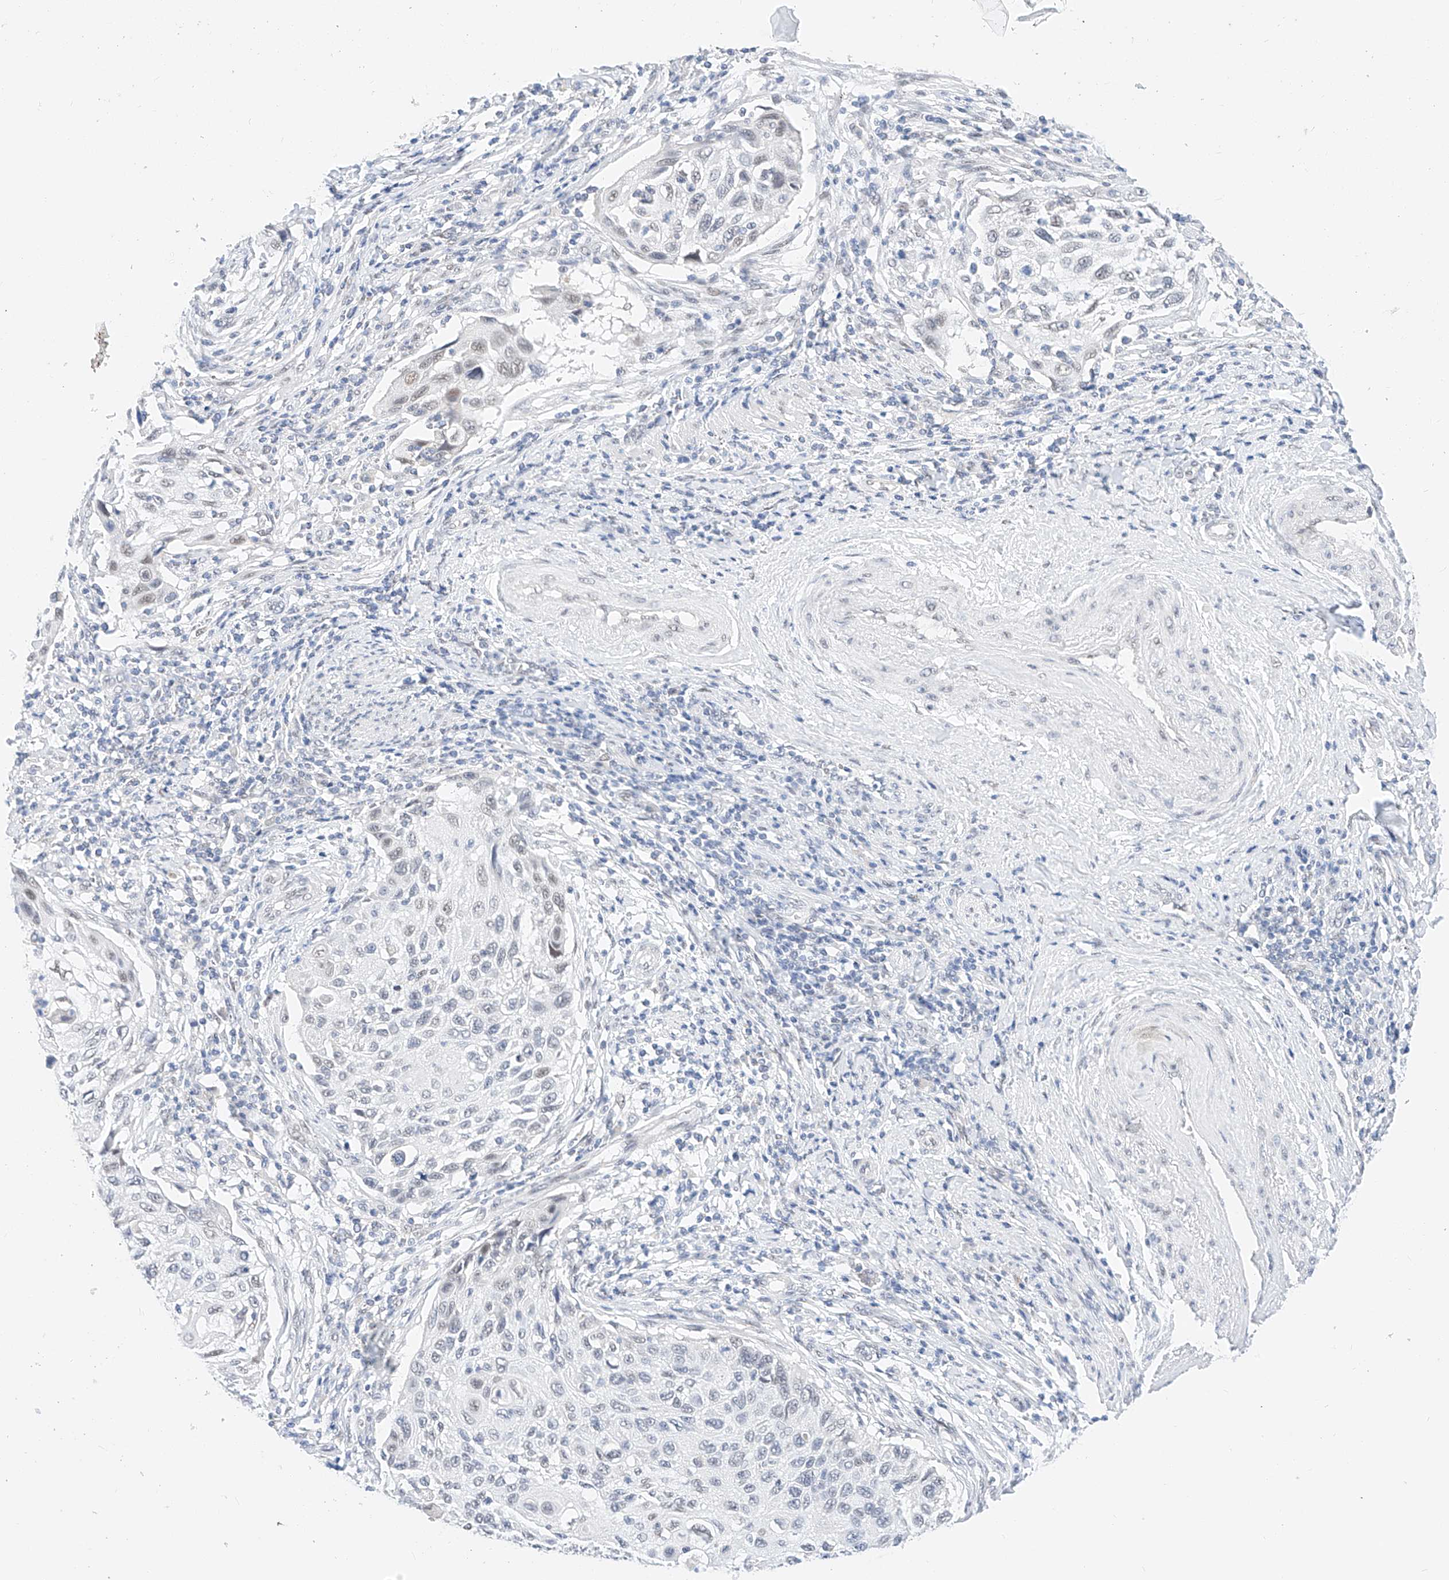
{"staining": {"intensity": "negative", "quantity": "none", "location": "none"}, "tissue": "cervical cancer", "cell_type": "Tumor cells", "image_type": "cancer", "snomed": [{"axis": "morphology", "description": "Squamous cell carcinoma, NOS"}, {"axis": "topography", "description": "Cervix"}], "caption": "This is an IHC micrograph of human squamous cell carcinoma (cervical). There is no positivity in tumor cells.", "gene": "KCNJ1", "patient": {"sex": "female", "age": 70}}